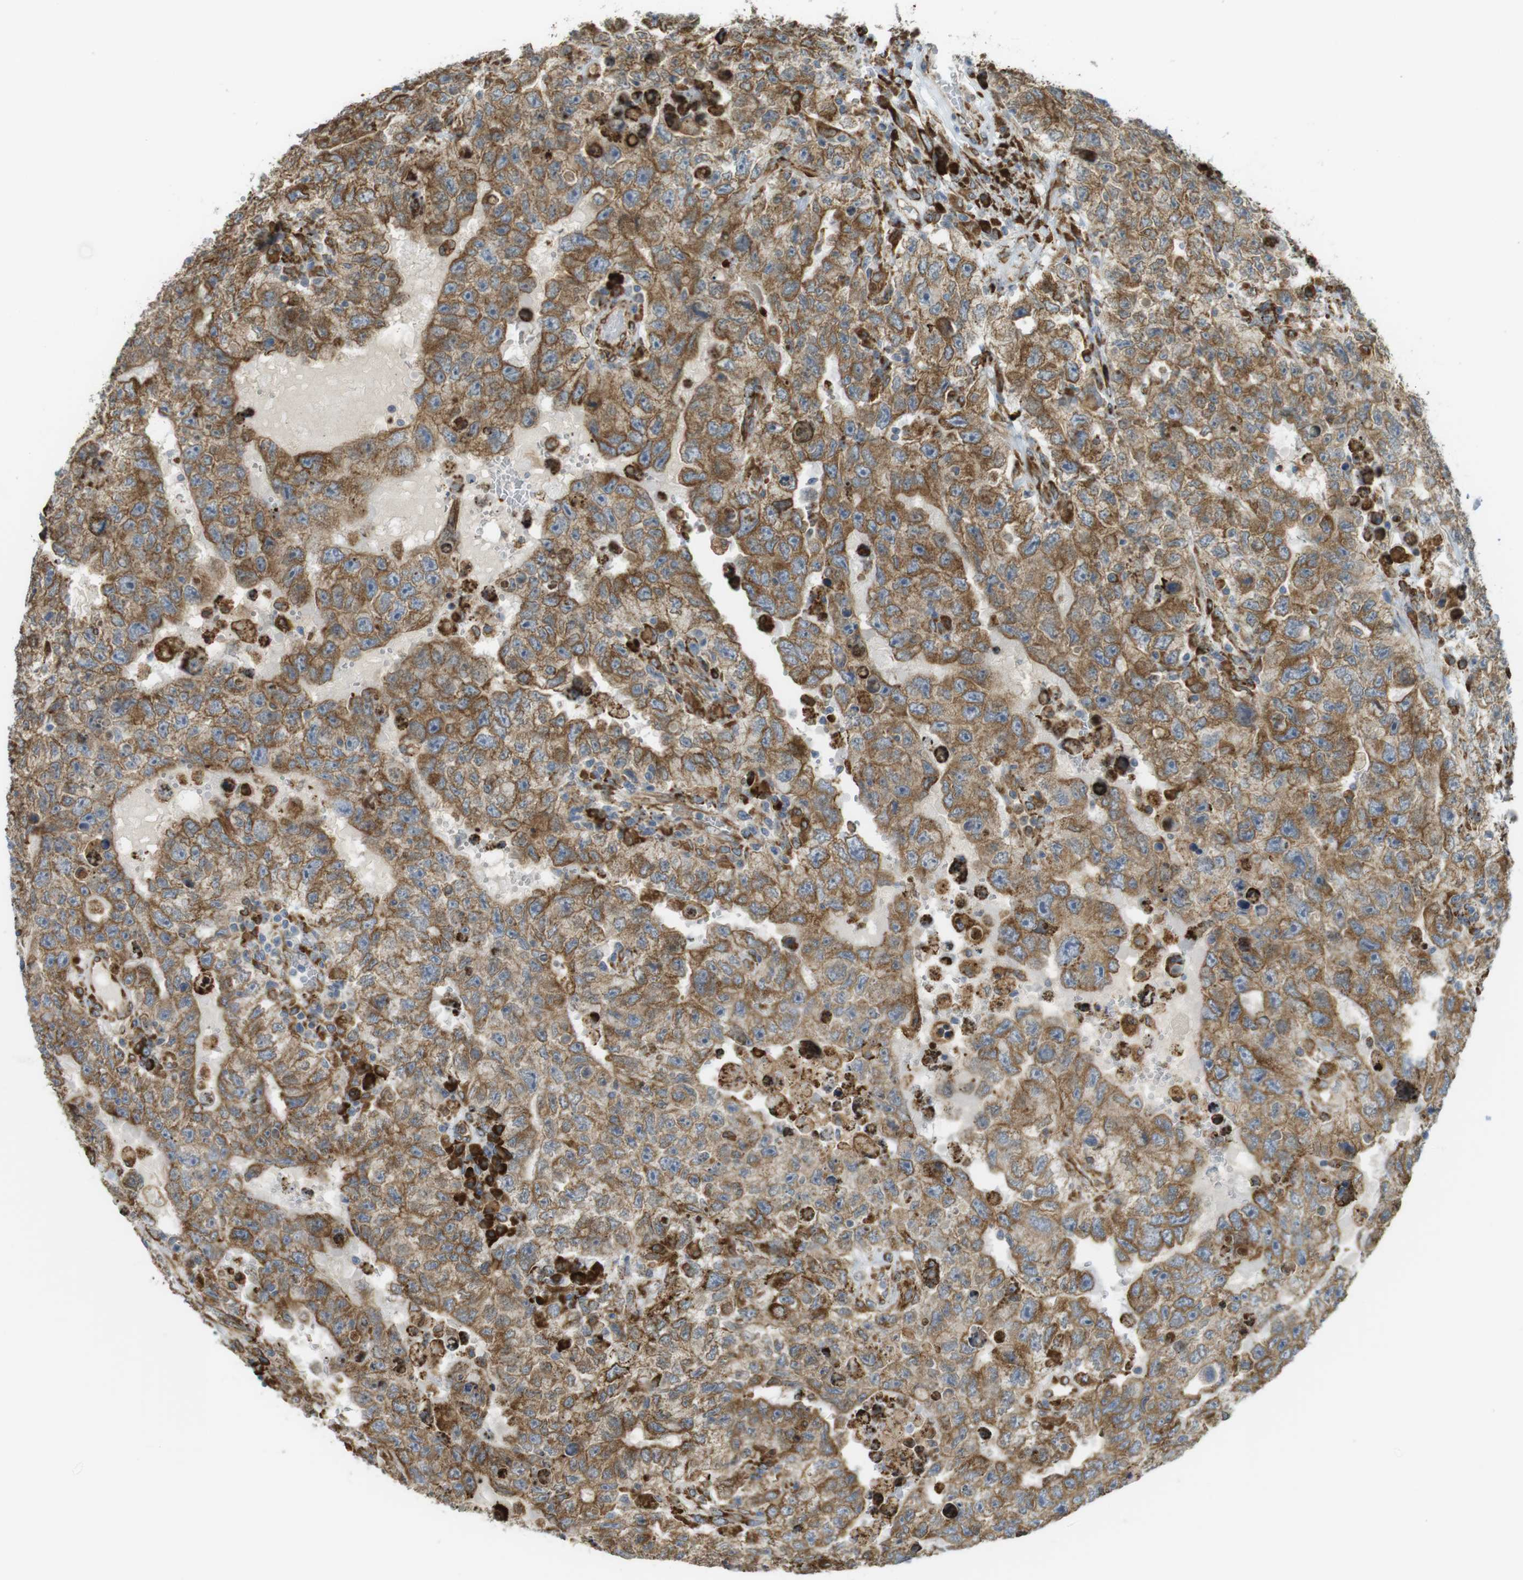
{"staining": {"intensity": "moderate", "quantity": ">75%", "location": "cytoplasmic/membranous"}, "tissue": "testis cancer", "cell_type": "Tumor cells", "image_type": "cancer", "snomed": [{"axis": "morphology", "description": "Carcinoma, Embryonal, NOS"}, {"axis": "topography", "description": "Testis"}], "caption": "Immunohistochemistry (IHC) (DAB) staining of human testis cancer (embryonal carcinoma) shows moderate cytoplasmic/membranous protein staining in about >75% of tumor cells.", "gene": "MBOAT2", "patient": {"sex": "male", "age": 26}}